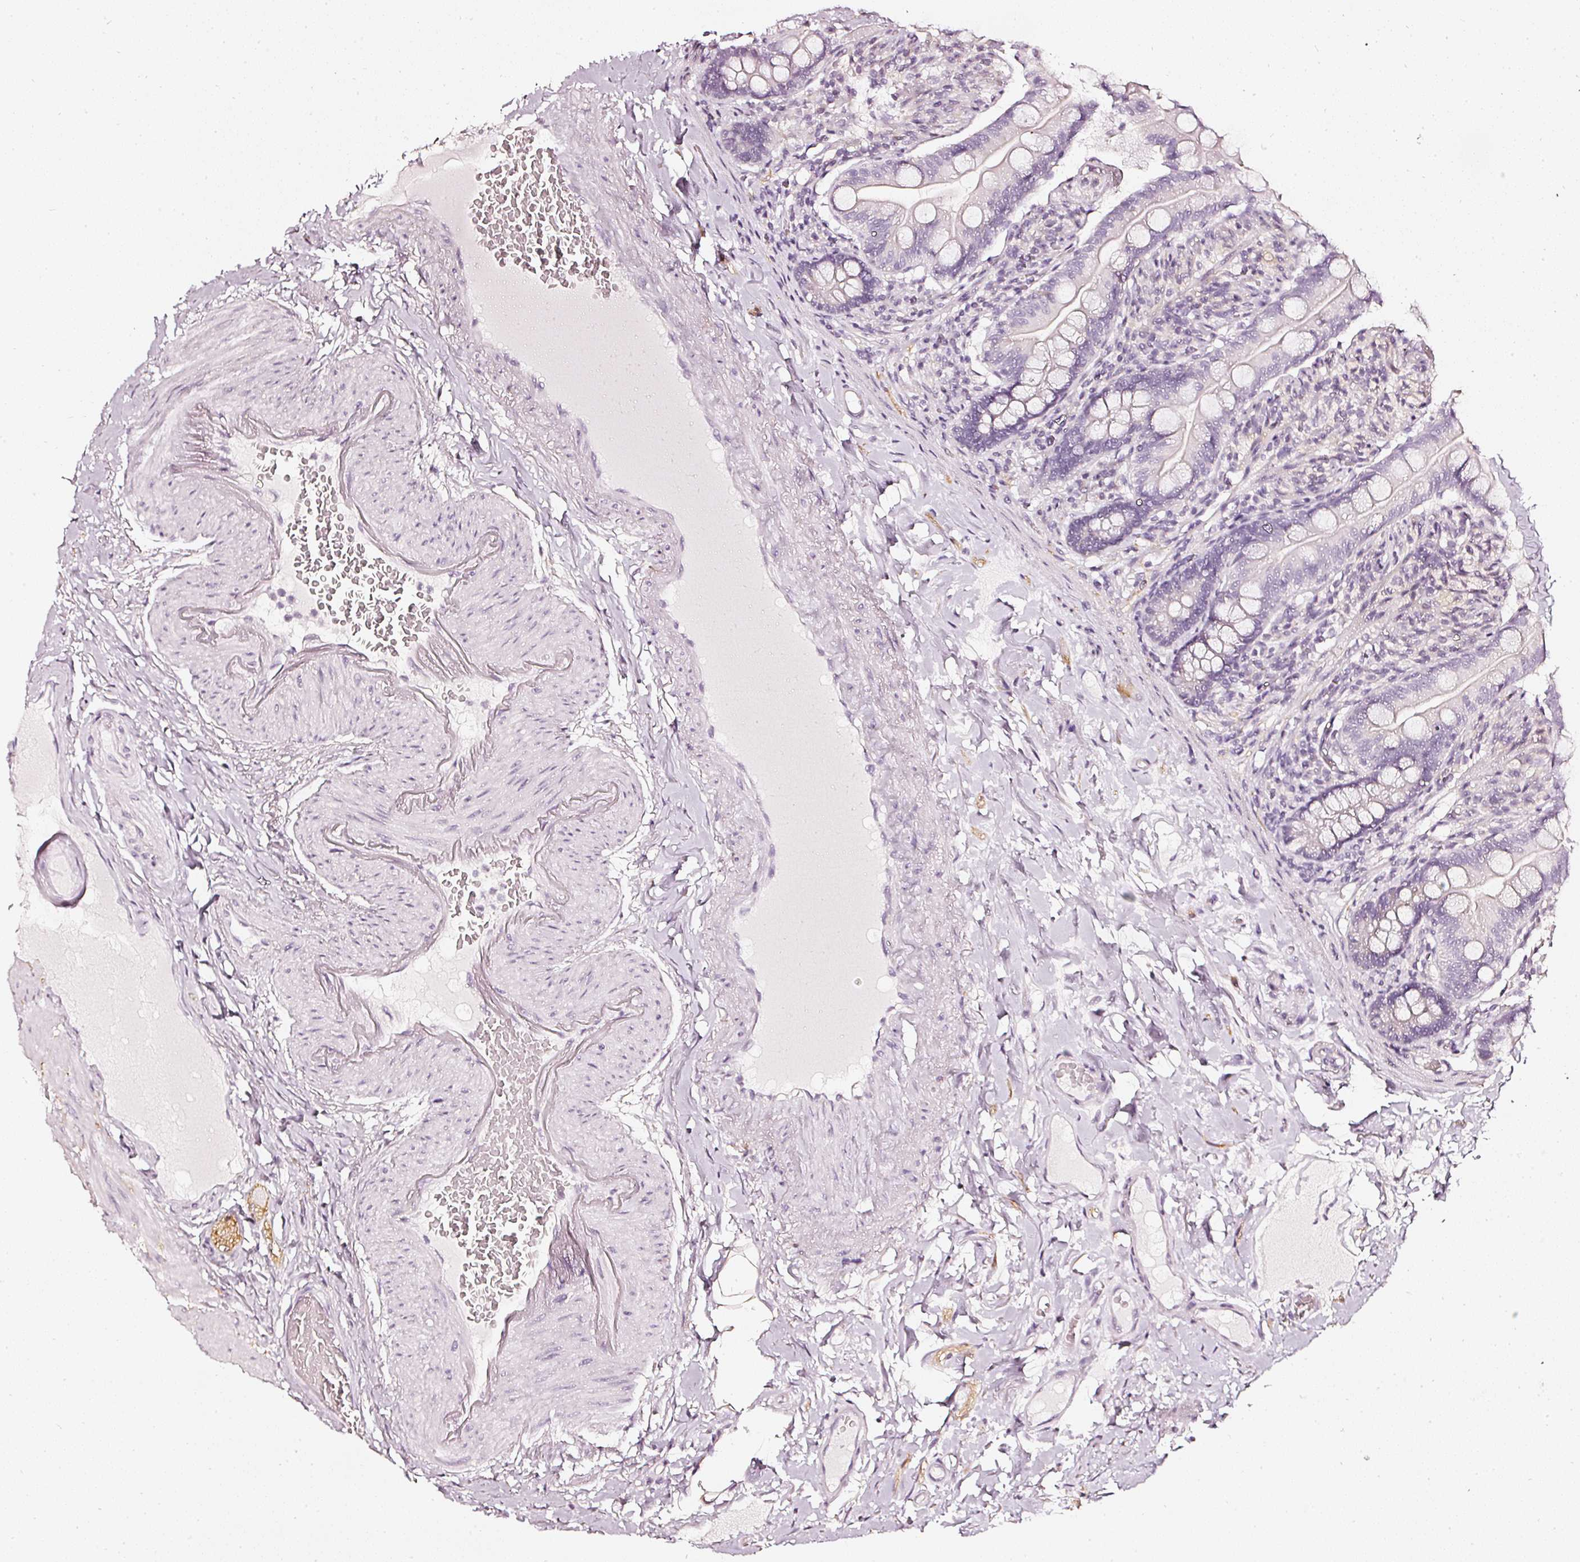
{"staining": {"intensity": "negative", "quantity": "none", "location": "none"}, "tissue": "small intestine", "cell_type": "Glandular cells", "image_type": "normal", "snomed": [{"axis": "morphology", "description": "Normal tissue, NOS"}, {"axis": "topography", "description": "Small intestine"}], "caption": "Immunohistochemical staining of normal small intestine displays no significant expression in glandular cells.", "gene": "CNP", "patient": {"sex": "female", "age": 64}}